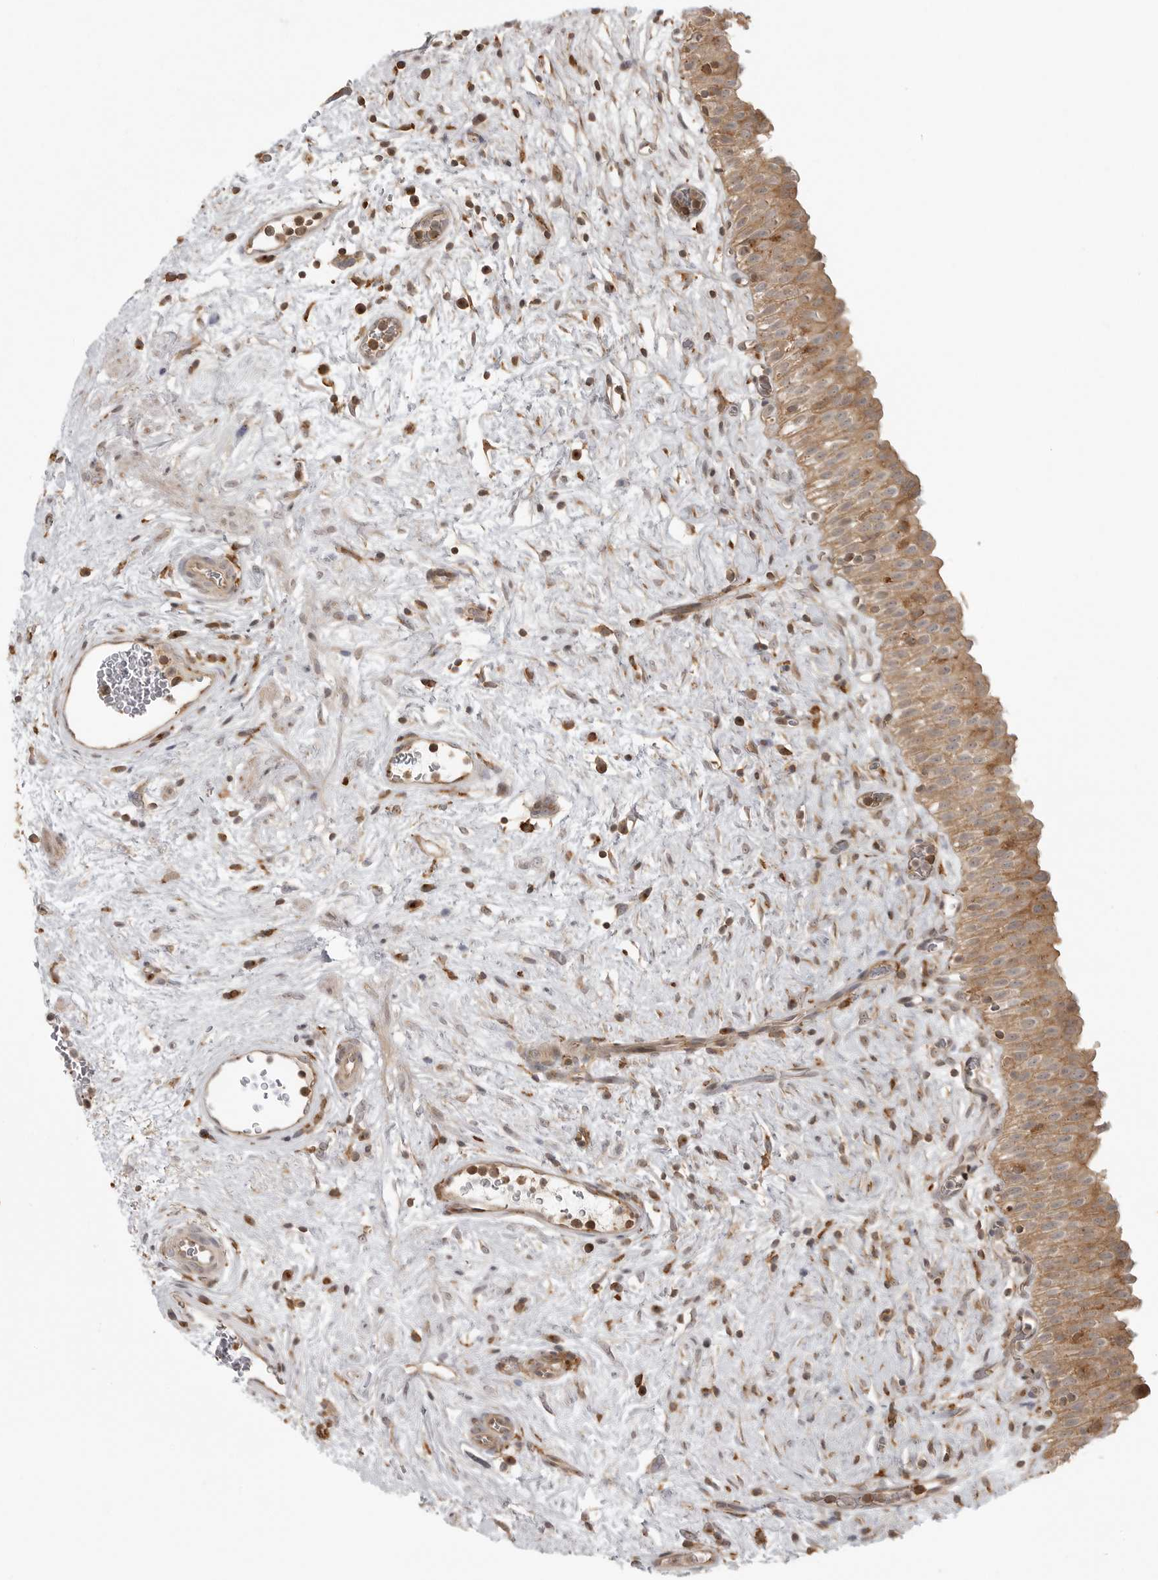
{"staining": {"intensity": "moderate", "quantity": ">75%", "location": "cytoplasmic/membranous"}, "tissue": "urinary bladder", "cell_type": "Urothelial cells", "image_type": "normal", "snomed": [{"axis": "morphology", "description": "Normal tissue, NOS"}, {"axis": "topography", "description": "Urinary bladder"}], "caption": "IHC of benign urinary bladder reveals medium levels of moderate cytoplasmic/membranous positivity in about >75% of urothelial cells. (DAB IHC, brown staining for protein, blue staining for nuclei).", "gene": "FAT3", "patient": {"sex": "male", "age": 82}}